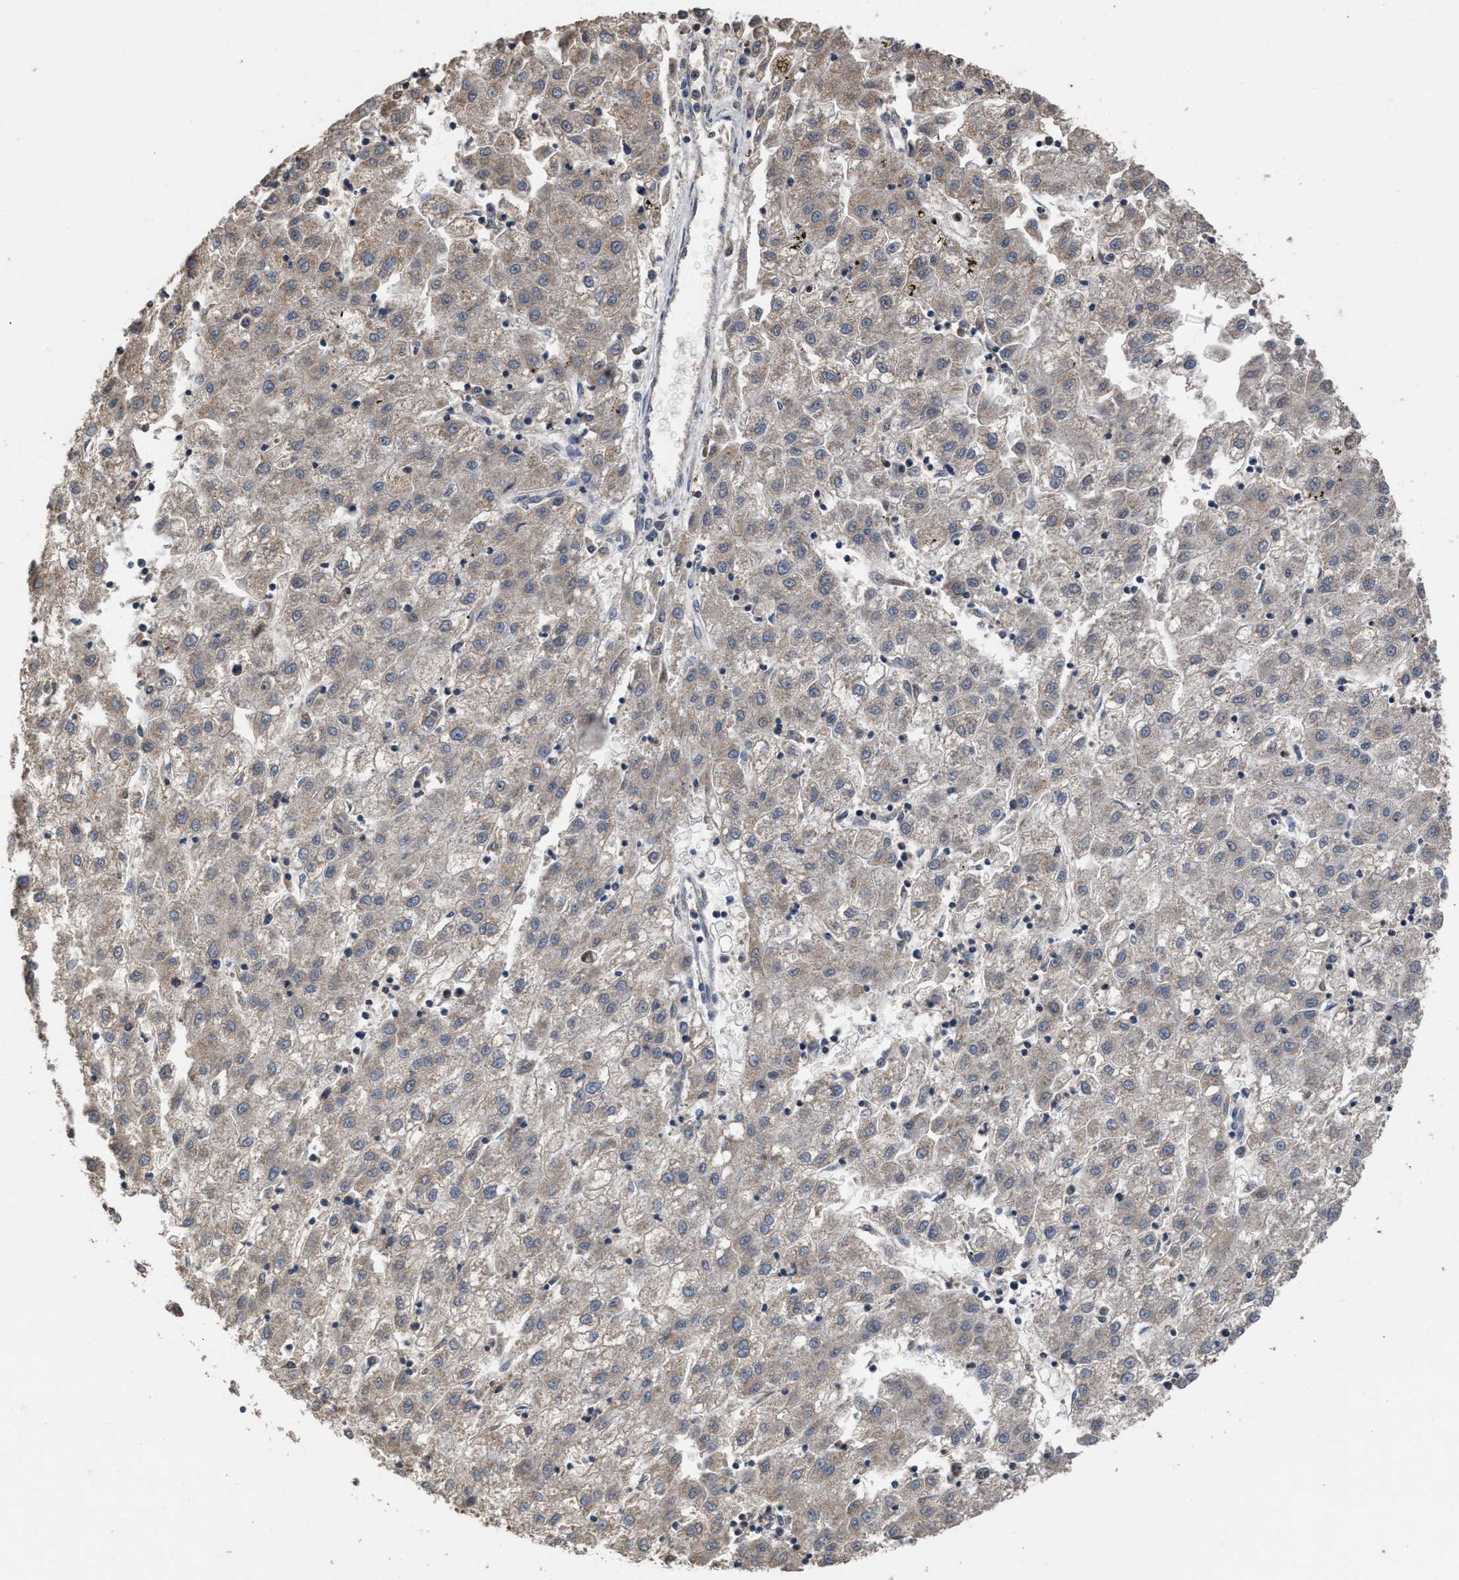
{"staining": {"intensity": "weak", "quantity": "<25%", "location": "cytoplasmic/membranous"}, "tissue": "liver cancer", "cell_type": "Tumor cells", "image_type": "cancer", "snomed": [{"axis": "morphology", "description": "Carcinoma, Hepatocellular, NOS"}, {"axis": "topography", "description": "Liver"}], "caption": "Immunohistochemistry histopathology image of neoplastic tissue: hepatocellular carcinoma (liver) stained with DAB (3,3'-diaminobenzidine) displays no significant protein staining in tumor cells.", "gene": "C9orf78", "patient": {"sex": "male", "age": 72}}